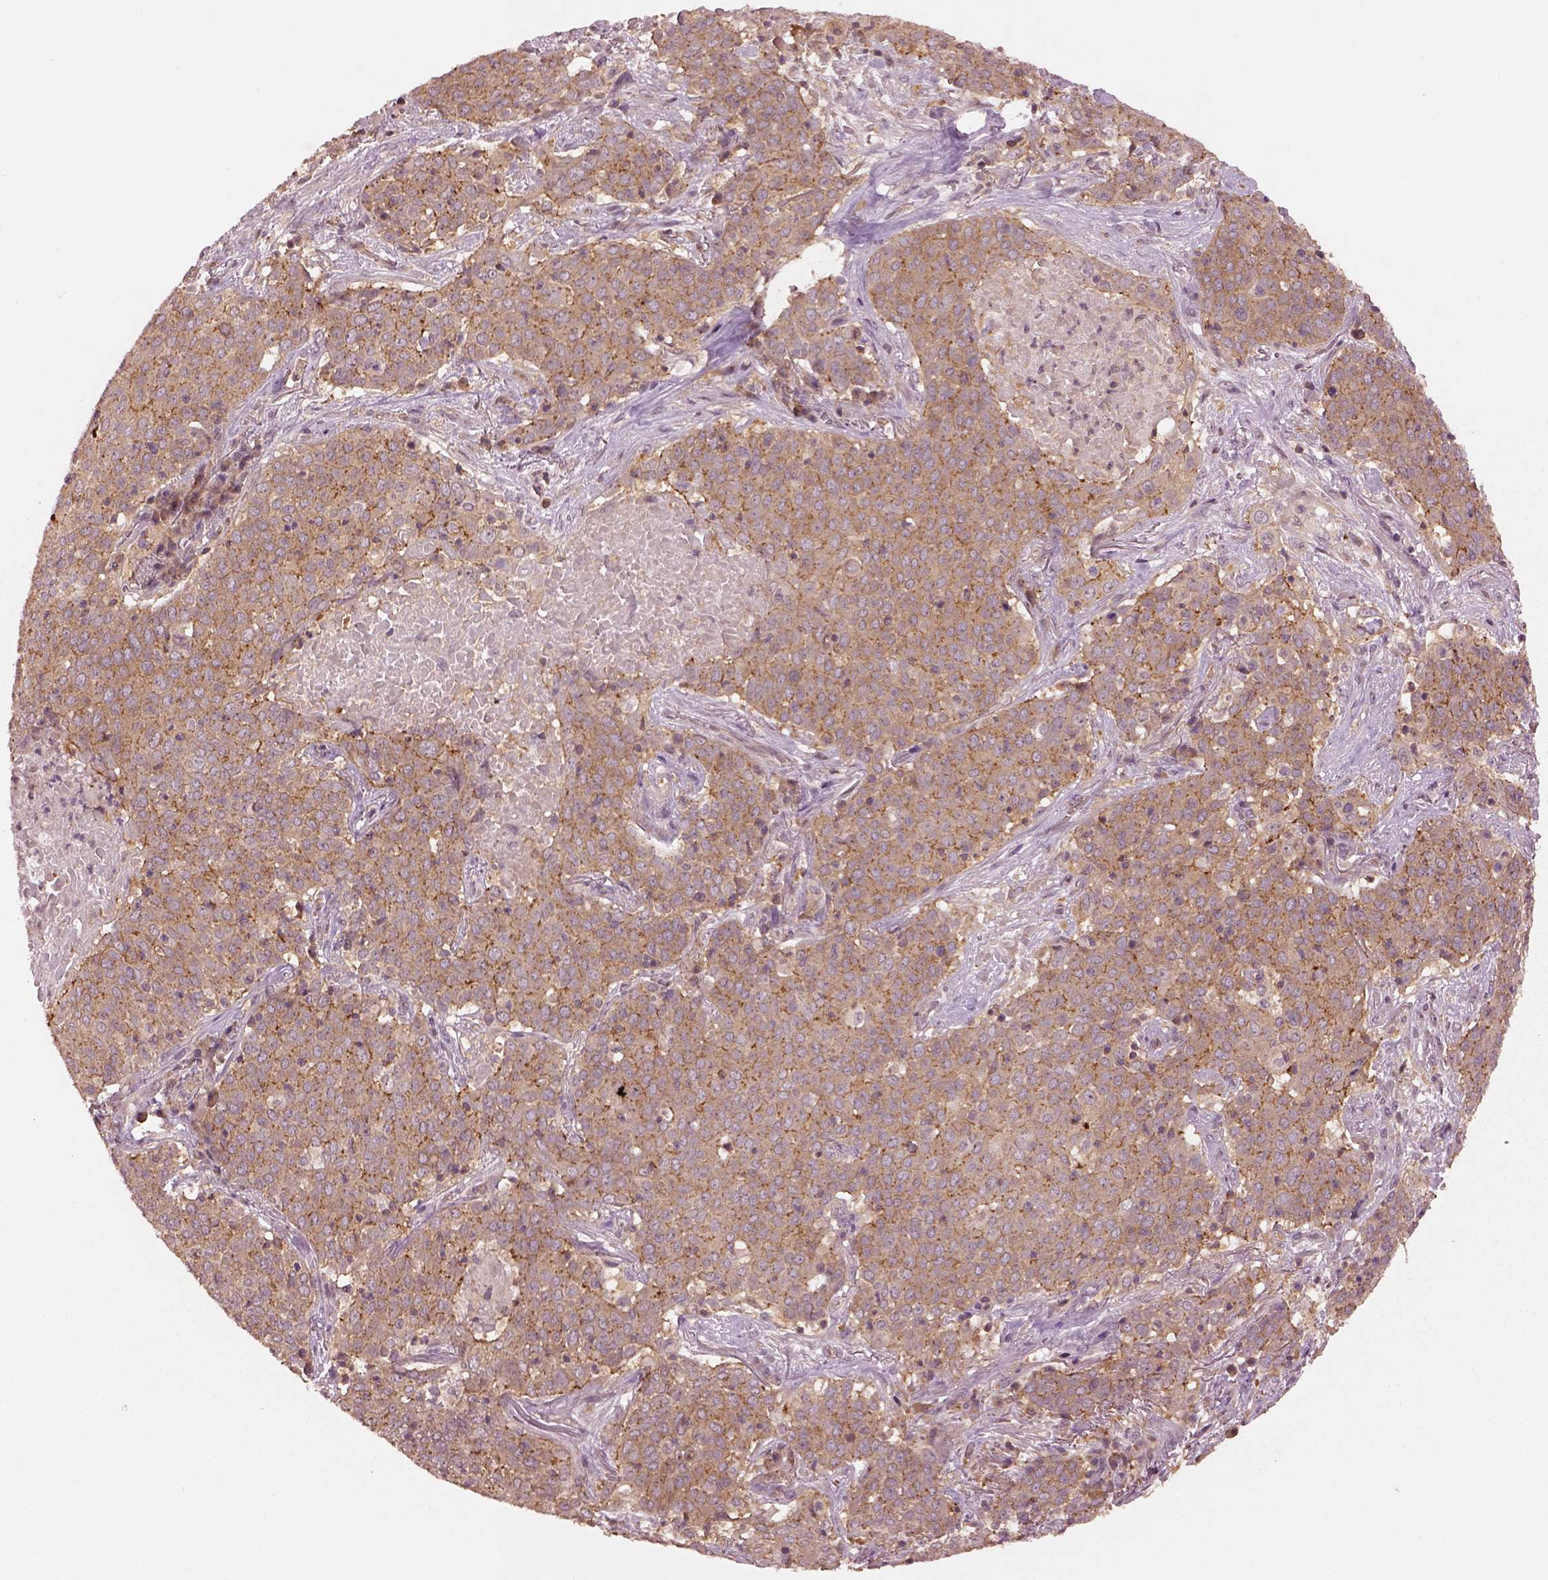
{"staining": {"intensity": "moderate", "quantity": ">75%", "location": "cytoplasmic/membranous"}, "tissue": "lung cancer", "cell_type": "Tumor cells", "image_type": "cancer", "snomed": [{"axis": "morphology", "description": "Squamous cell carcinoma, NOS"}, {"axis": "topography", "description": "Lung"}], "caption": "IHC histopathology image of neoplastic tissue: human lung cancer (squamous cell carcinoma) stained using immunohistochemistry (IHC) shows medium levels of moderate protein expression localized specifically in the cytoplasmic/membranous of tumor cells, appearing as a cytoplasmic/membranous brown color.", "gene": "MTHFS", "patient": {"sex": "male", "age": 82}}